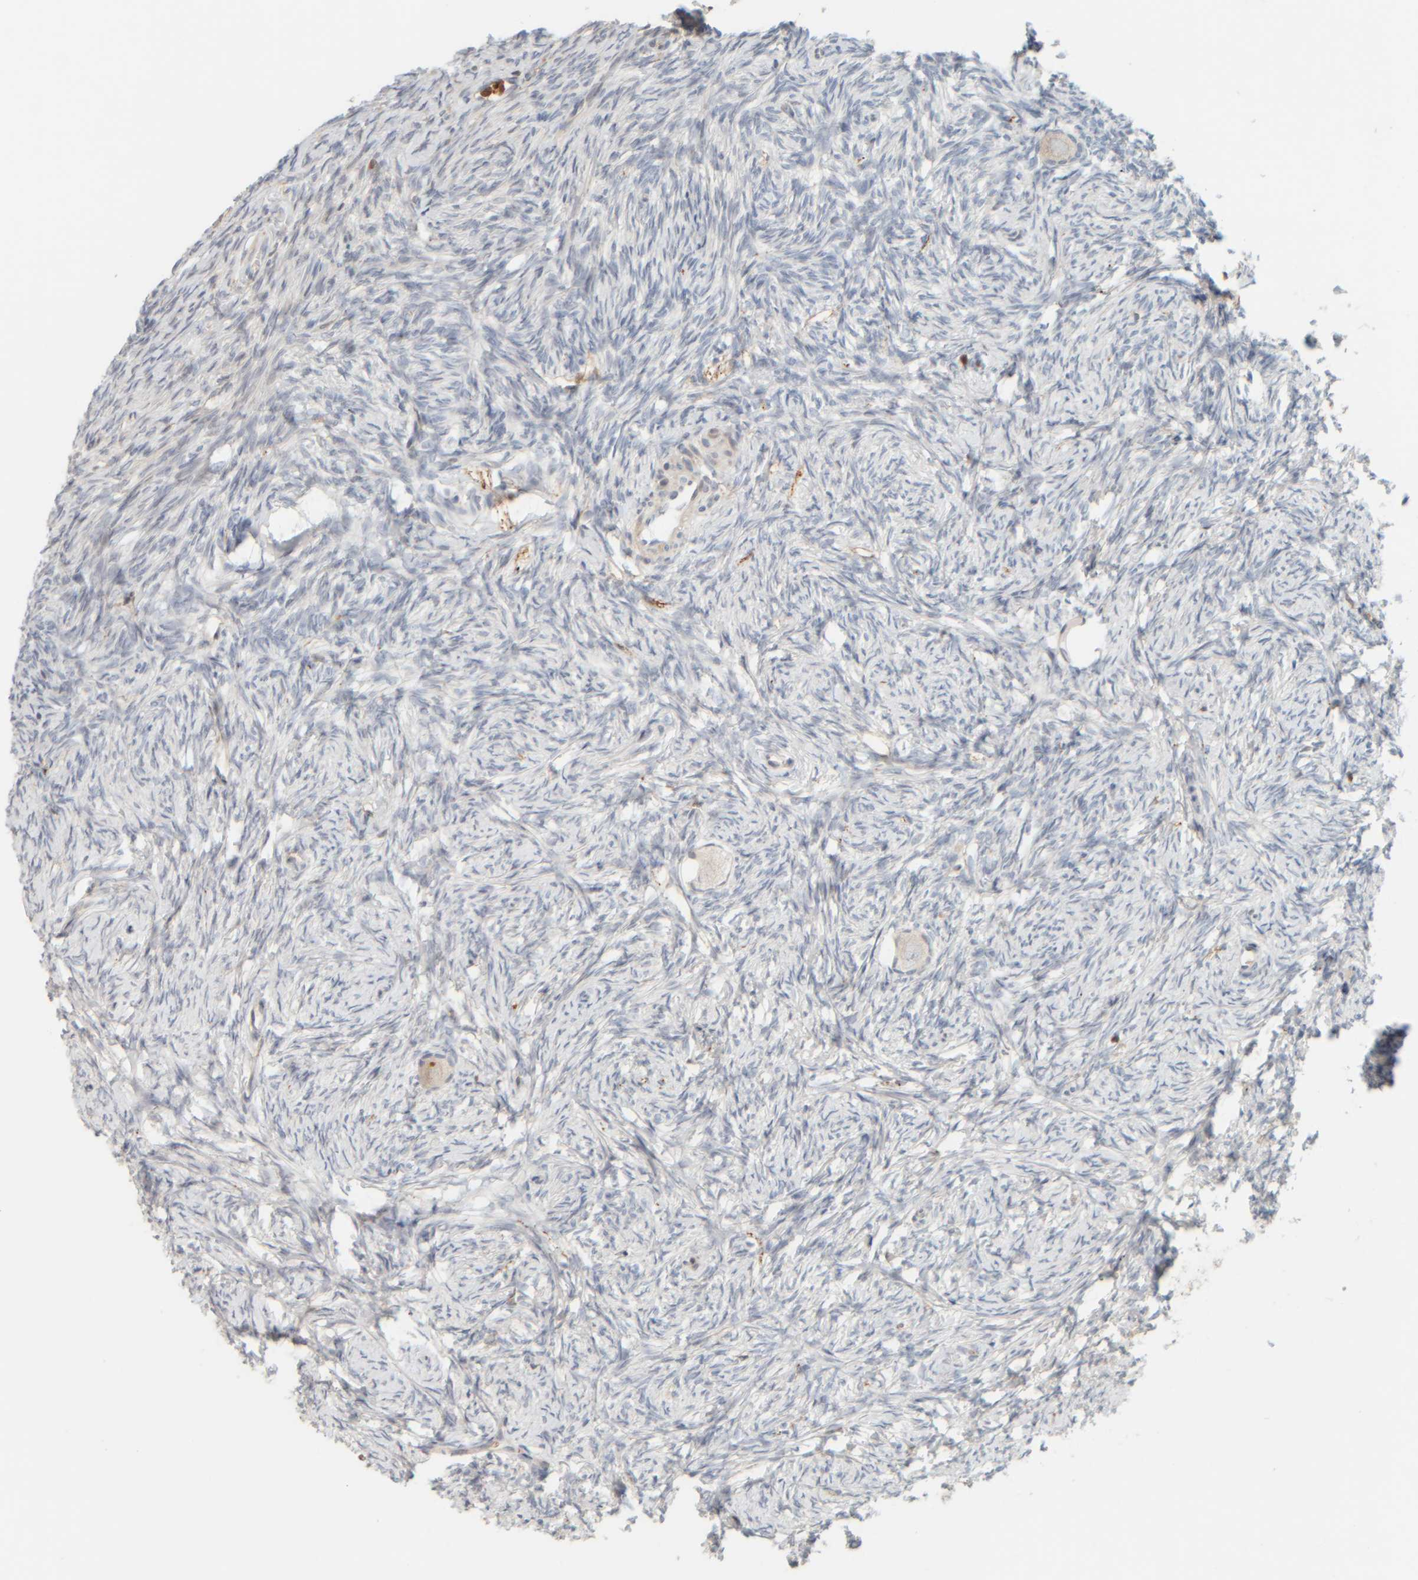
{"staining": {"intensity": "moderate", "quantity": "25%-75%", "location": "cytoplasmic/membranous"}, "tissue": "ovary", "cell_type": "Follicle cells", "image_type": "normal", "snomed": [{"axis": "morphology", "description": "Normal tissue, NOS"}, {"axis": "topography", "description": "Ovary"}], "caption": "A photomicrograph of ovary stained for a protein exhibits moderate cytoplasmic/membranous brown staining in follicle cells.", "gene": "AARSD1", "patient": {"sex": "female", "age": 34}}